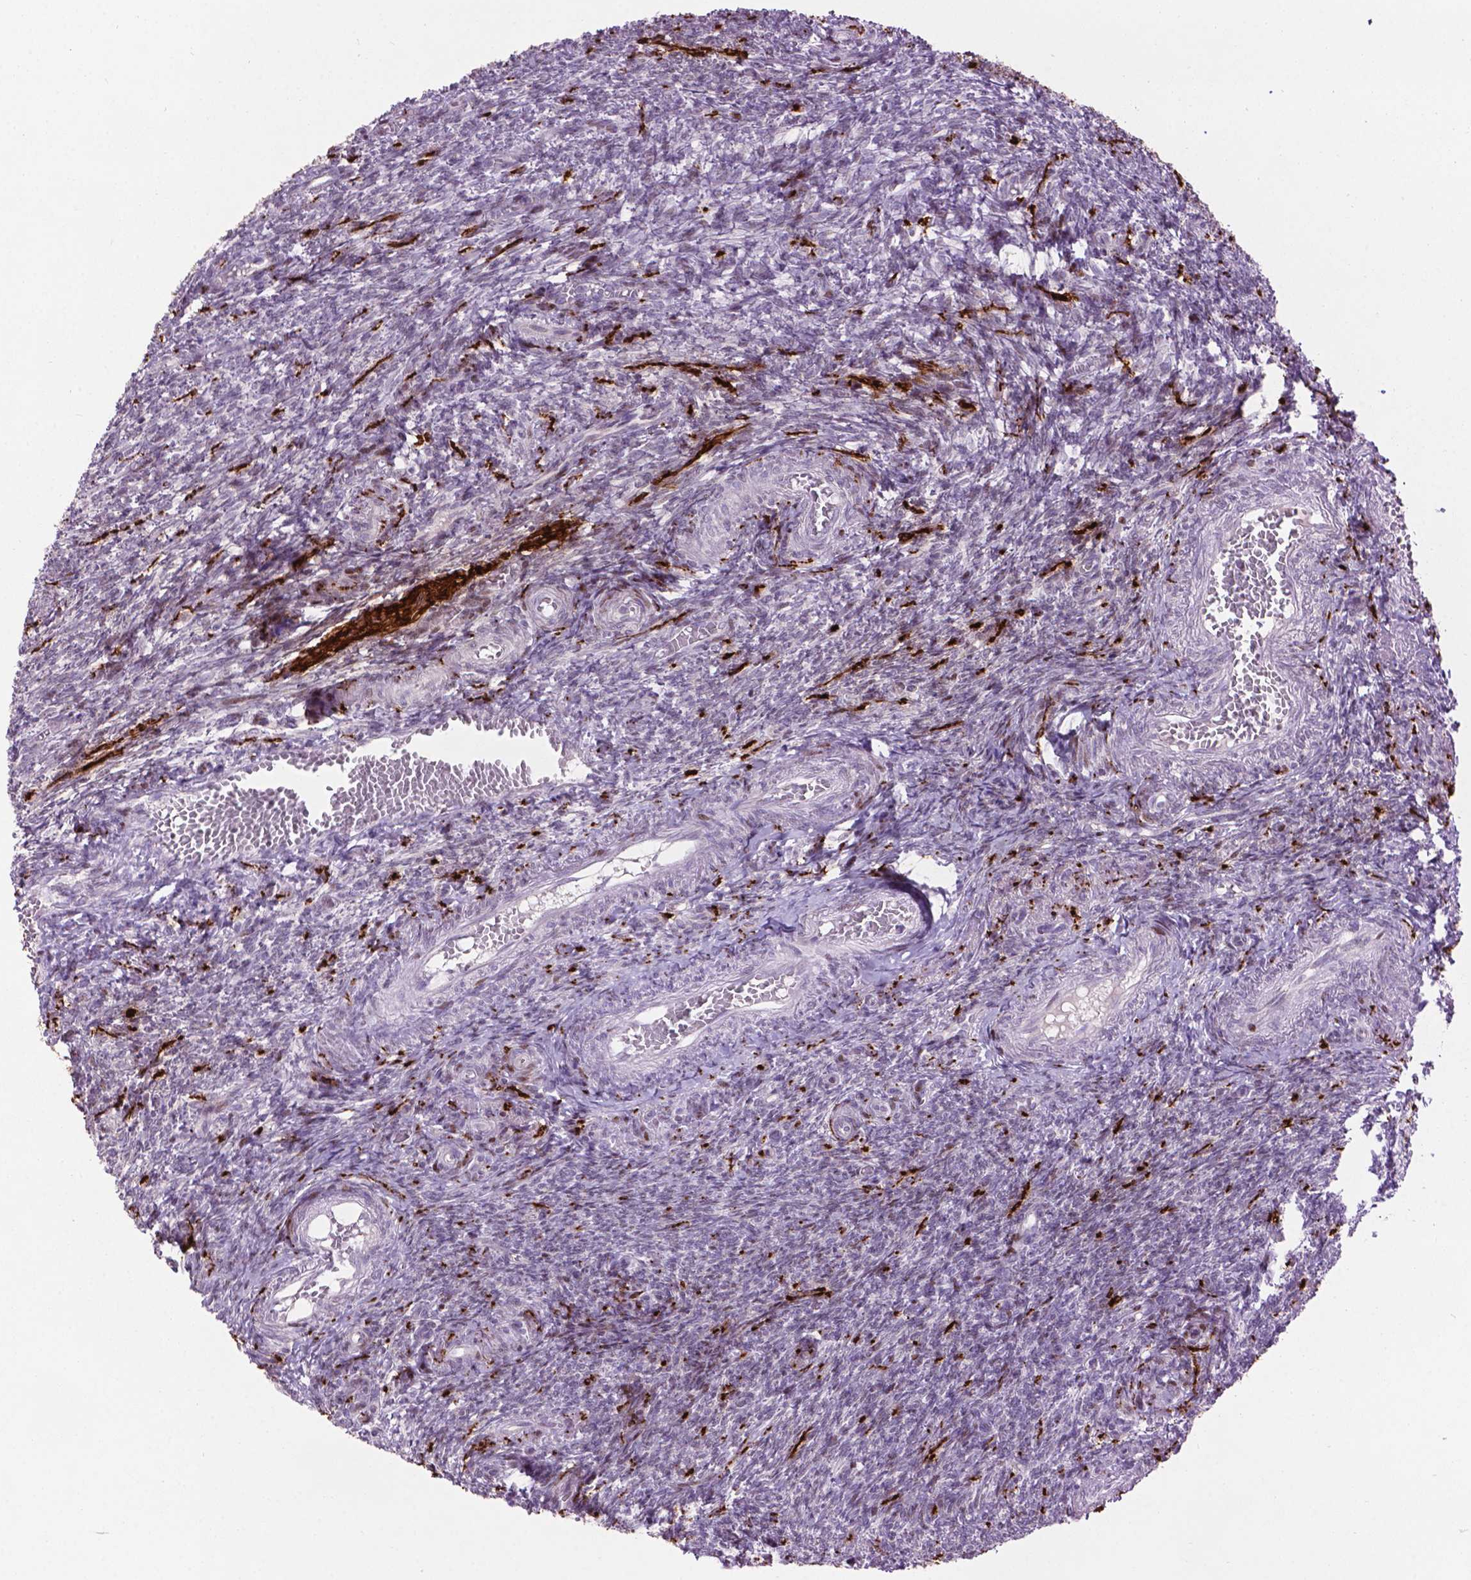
{"staining": {"intensity": "negative", "quantity": "none", "location": "none"}, "tissue": "ovary", "cell_type": "Follicle cells", "image_type": "normal", "snomed": [{"axis": "morphology", "description": "Normal tissue, NOS"}, {"axis": "topography", "description": "Ovary"}], "caption": "This is an IHC micrograph of normal ovary. There is no positivity in follicle cells.", "gene": "TH", "patient": {"sex": "female", "age": 39}}